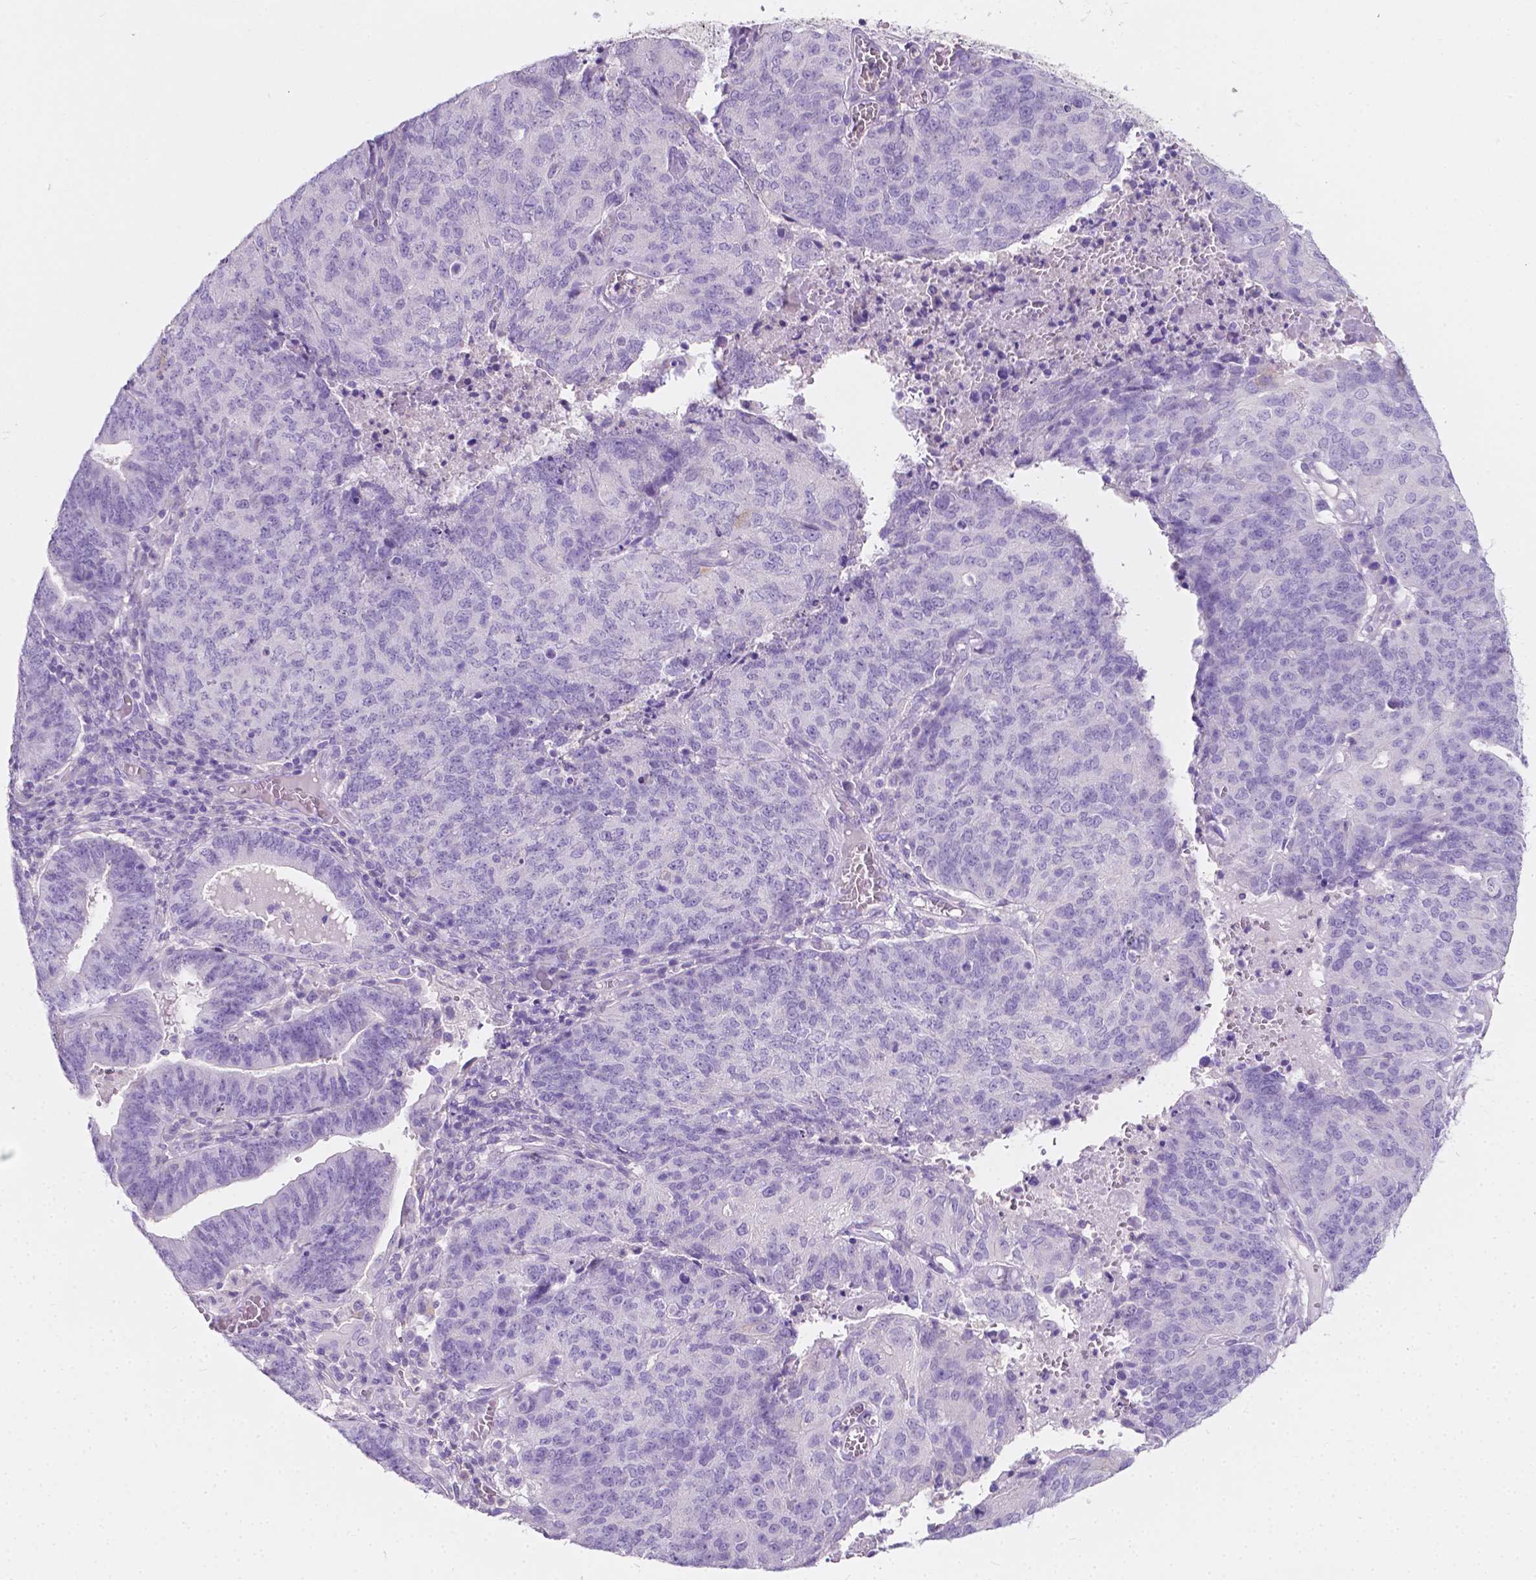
{"staining": {"intensity": "negative", "quantity": "none", "location": "none"}, "tissue": "endometrial cancer", "cell_type": "Tumor cells", "image_type": "cancer", "snomed": [{"axis": "morphology", "description": "Adenocarcinoma, NOS"}, {"axis": "topography", "description": "Endometrium"}], "caption": "Immunohistochemistry (IHC) of endometrial cancer demonstrates no staining in tumor cells.", "gene": "GNAO1", "patient": {"sex": "female", "age": 82}}